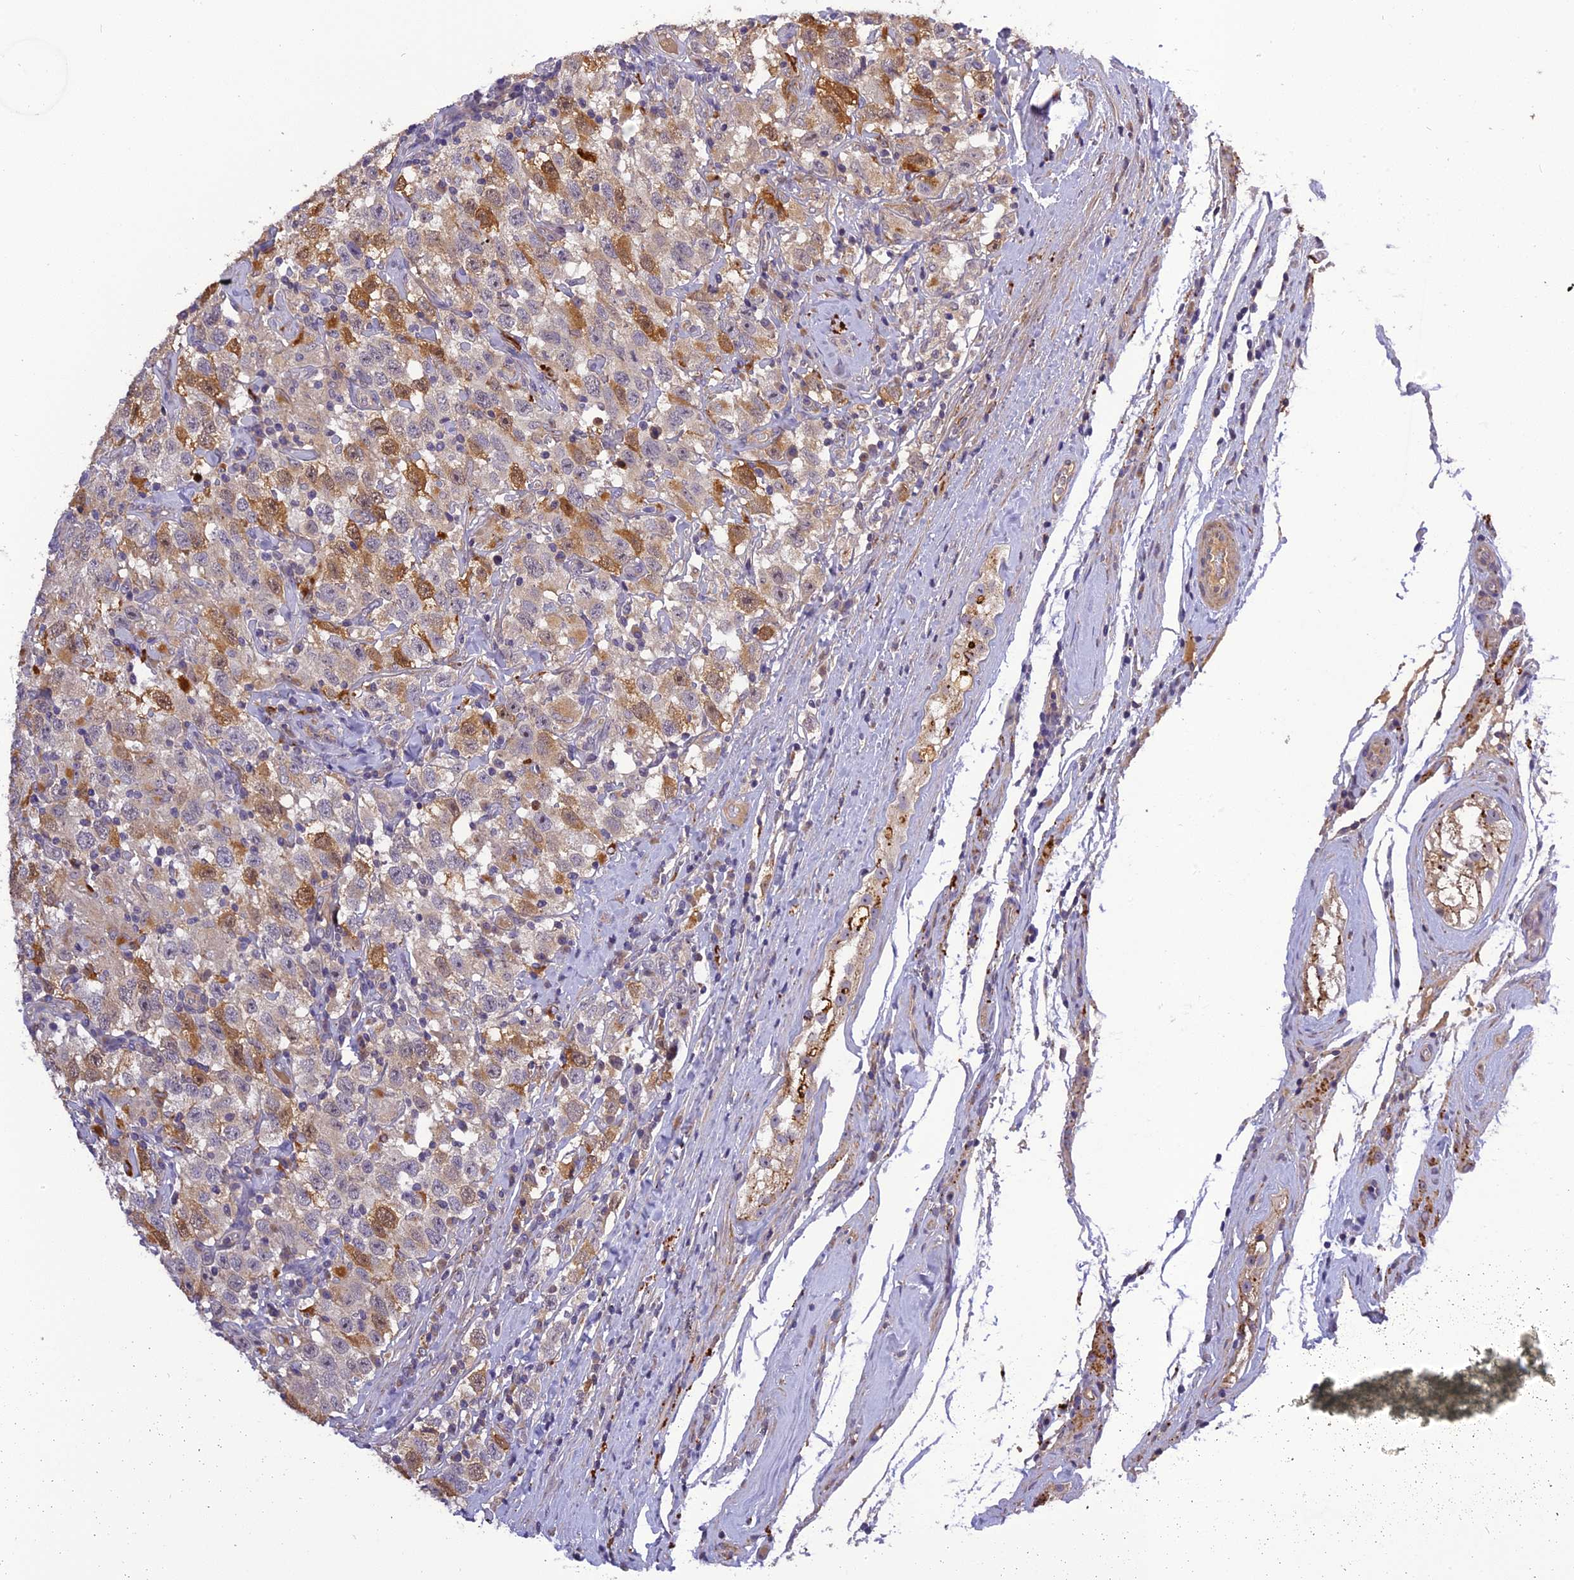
{"staining": {"intensity": "moderate", "quantity": "25%-75%", "location": "cytoplasmic/membranous"}, "tissue": "testis cancer", "cell_type": "Tumor cells", "image_type": "cancer", "snomed": [{"axis": "morphology", "description": "Seminoma, NOS"}, {"axis": "topography", "description": "Testis"}], "caption": "Approximately 25%-75% of tumor cells in human testis cancer (seminoma) exhibit moderate cytoplasmic/membranous protein expression as visualized by brown immunohistochemical staining.", "gene": "FNIP2", "patient": {"sex": "male", "age": 41}}